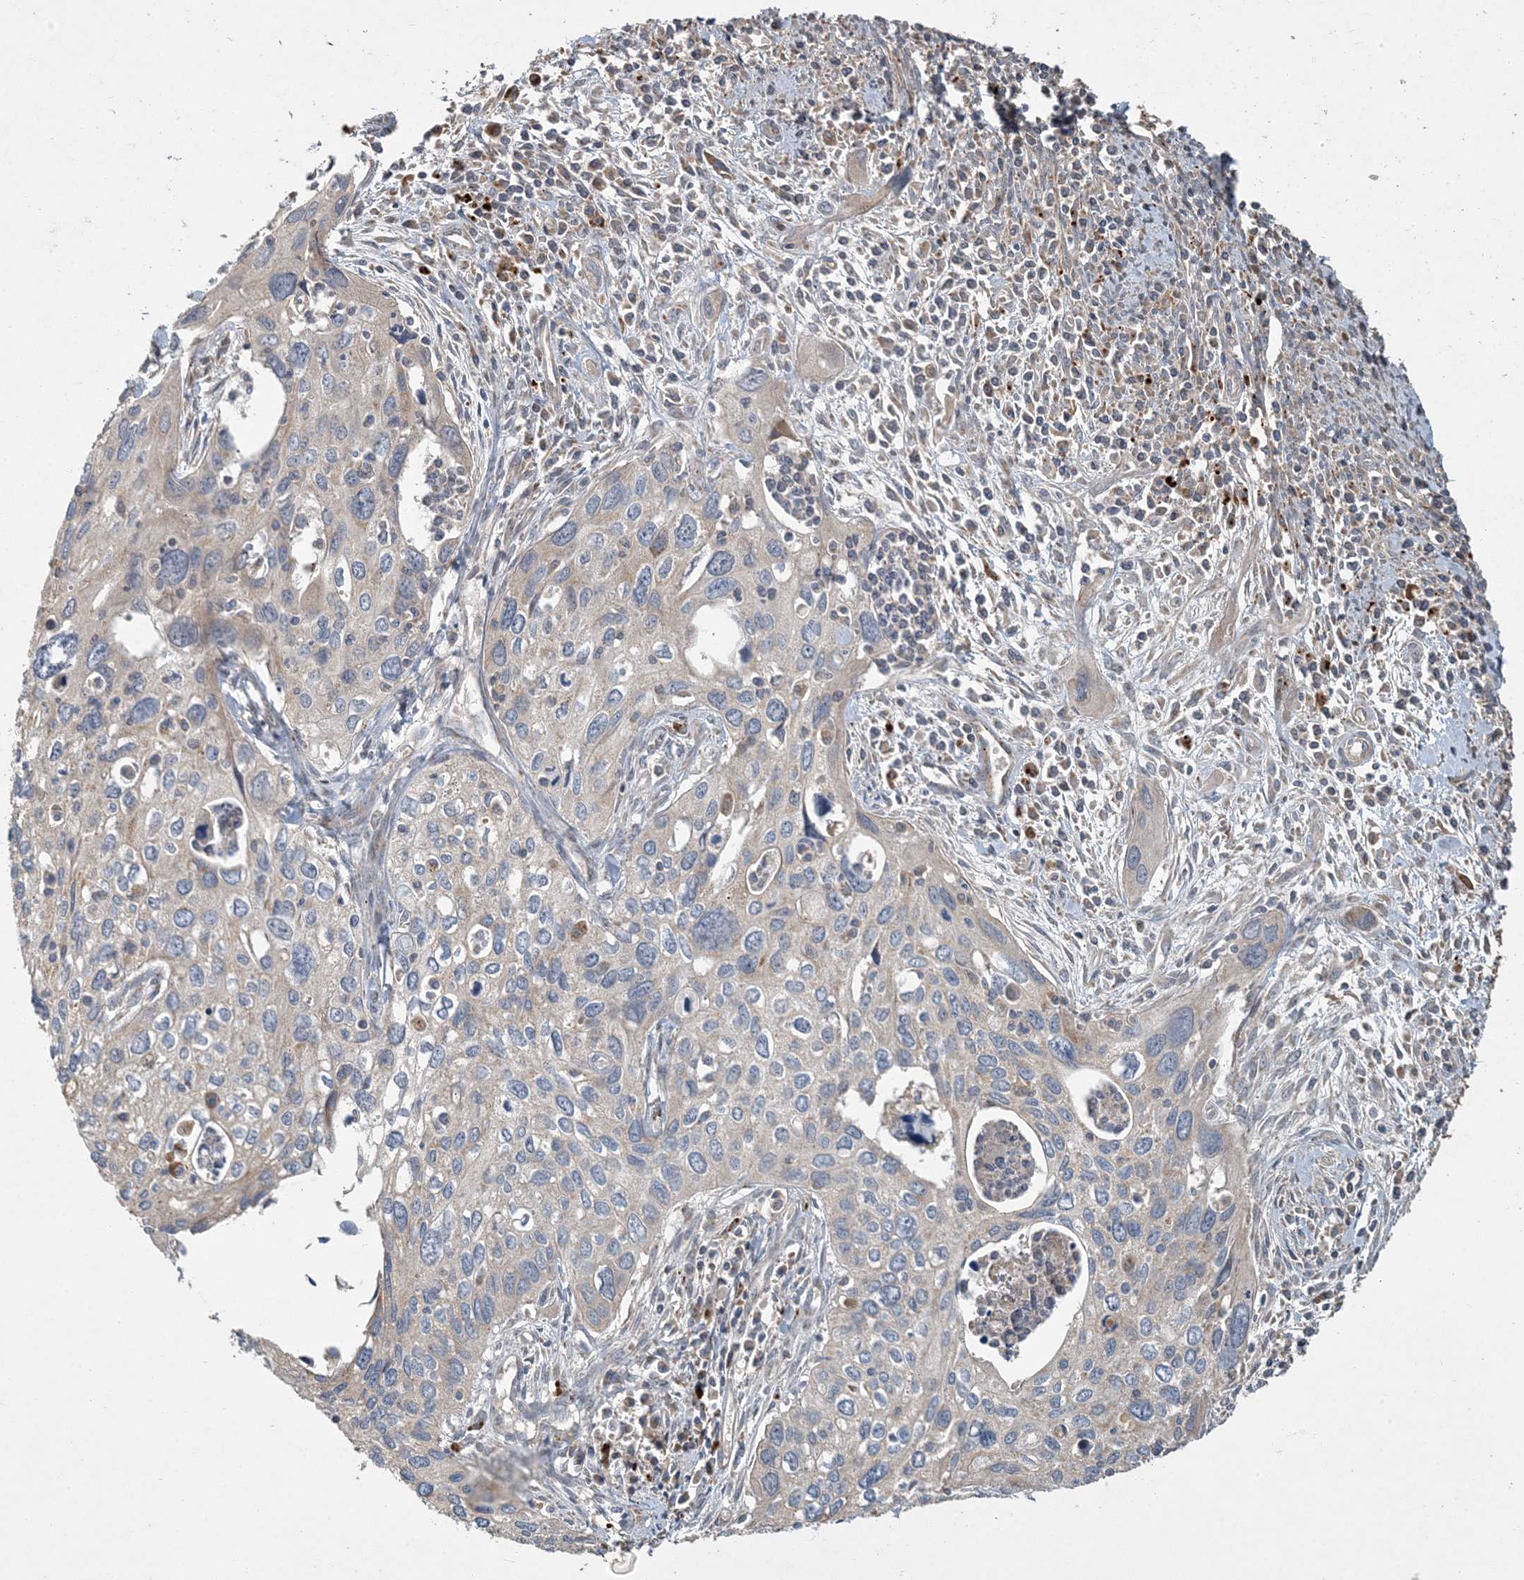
{"staining": {"intensity": "weak", "quantity": "<25%", "location": "cytoplasmic/membranous"}, "tissue": "cervical cancer", "cell_type": "Tumor cells", "image_type": "cancer", "snomed": [{"axis": "morphology", "description": "Squamous cell carcinoma, NOS"}, {"axis": "topography", "description": "Cervix"}], "caption": "An immunohistochemistry (IHC) histopathology image of squamous cell carcinoma (cervical) is shown. There is no staining in tumor cells of squamous cell carcinoma (cervical).", "gene": "LTN1", "patient": {"sex": "female", "age": 55}}